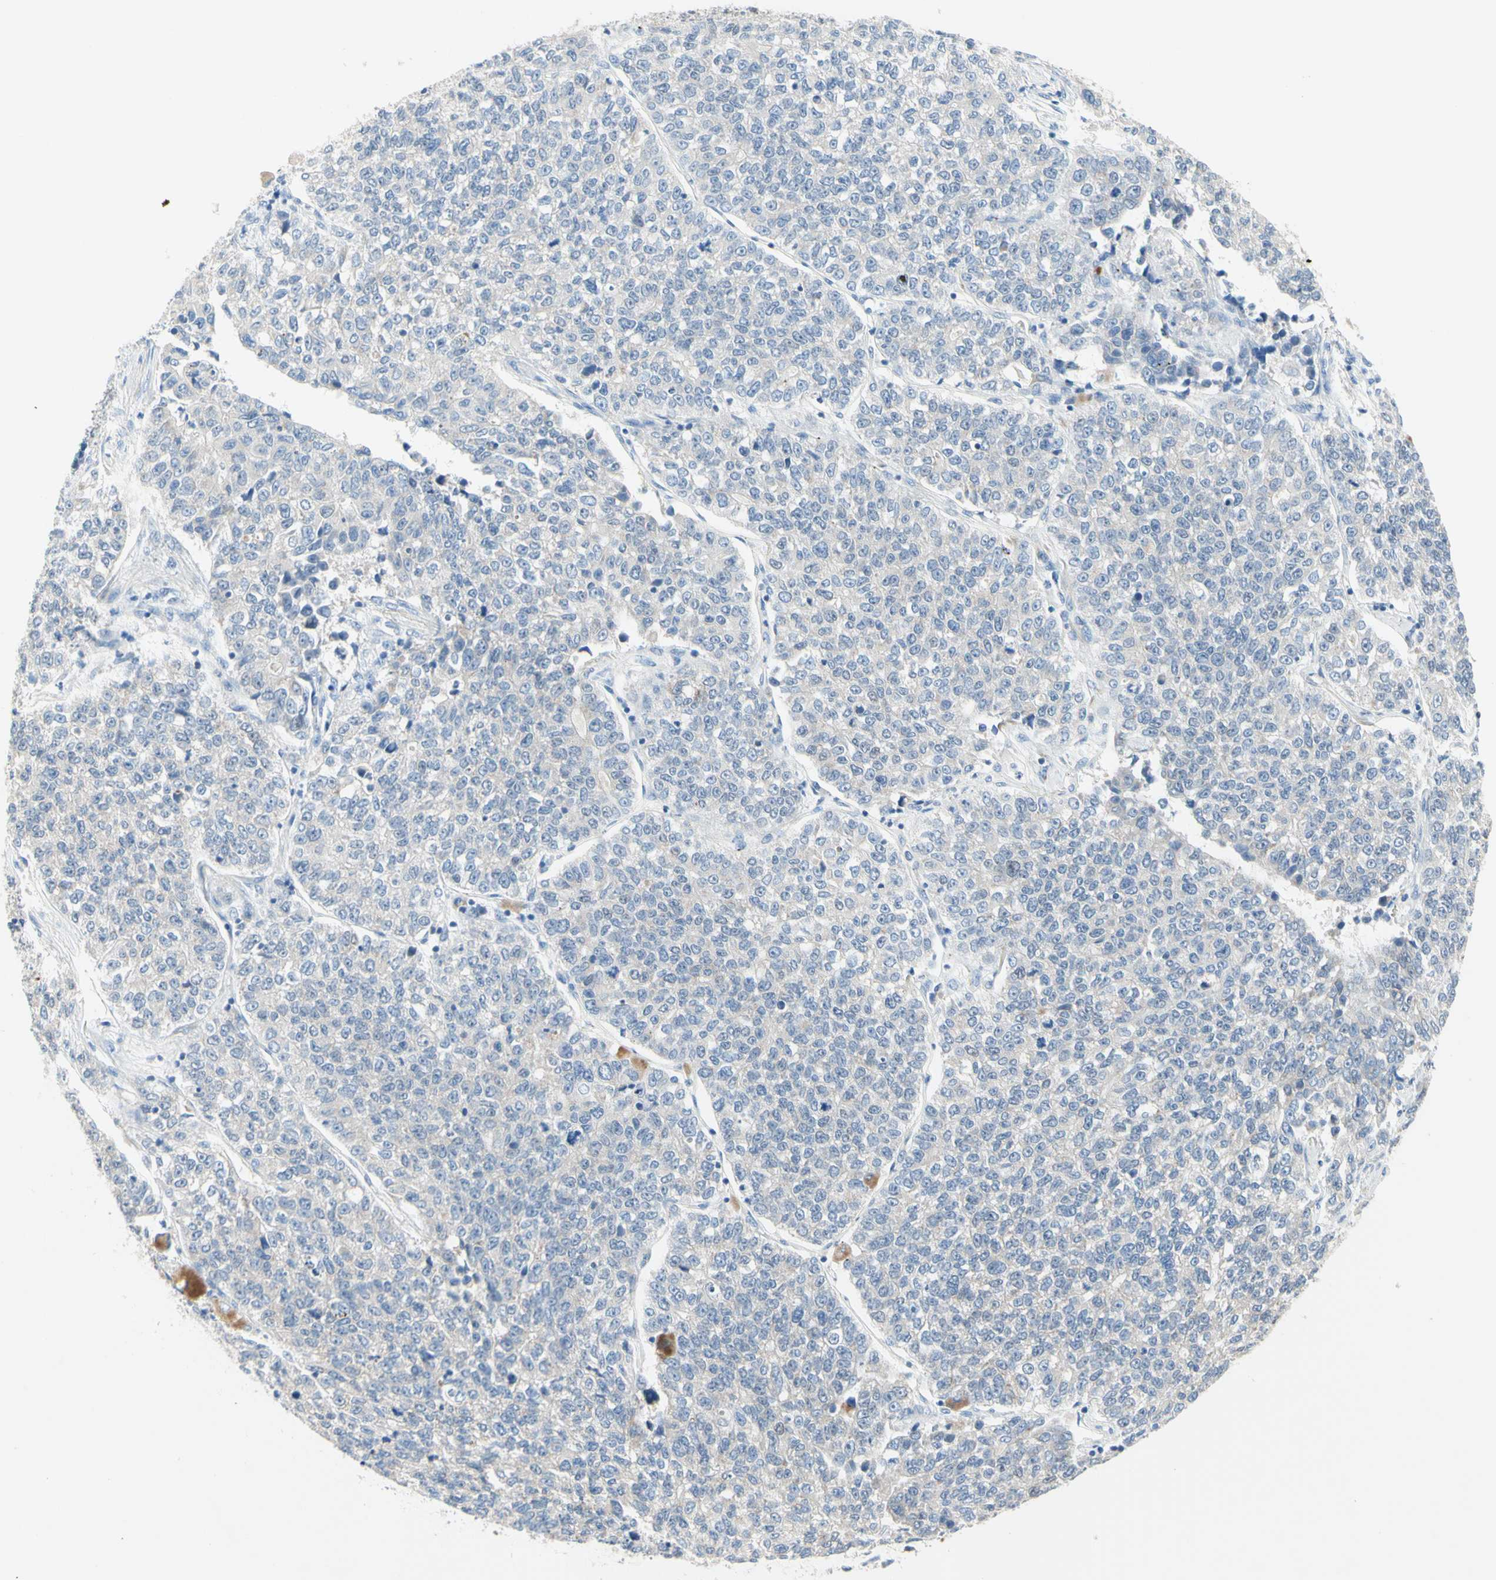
{"staining": {"intensity": "negative", "quantity": "none", "location": "none"}, "tissue": "lung cancer", "cell_type": "Tumor cells", "image_type": "cancer", "snomed": [{"axis": "morphology", "description": "Adenocarcinoma, NOS"}, {"axis": "topography", "description": "Lung"}], "caption": "IHC of human lung cancer (adenocarcinoma) exhibits no expression in tumor cells.", "gene": "MFF", "patient": {"sex": "male", "age": 49}}